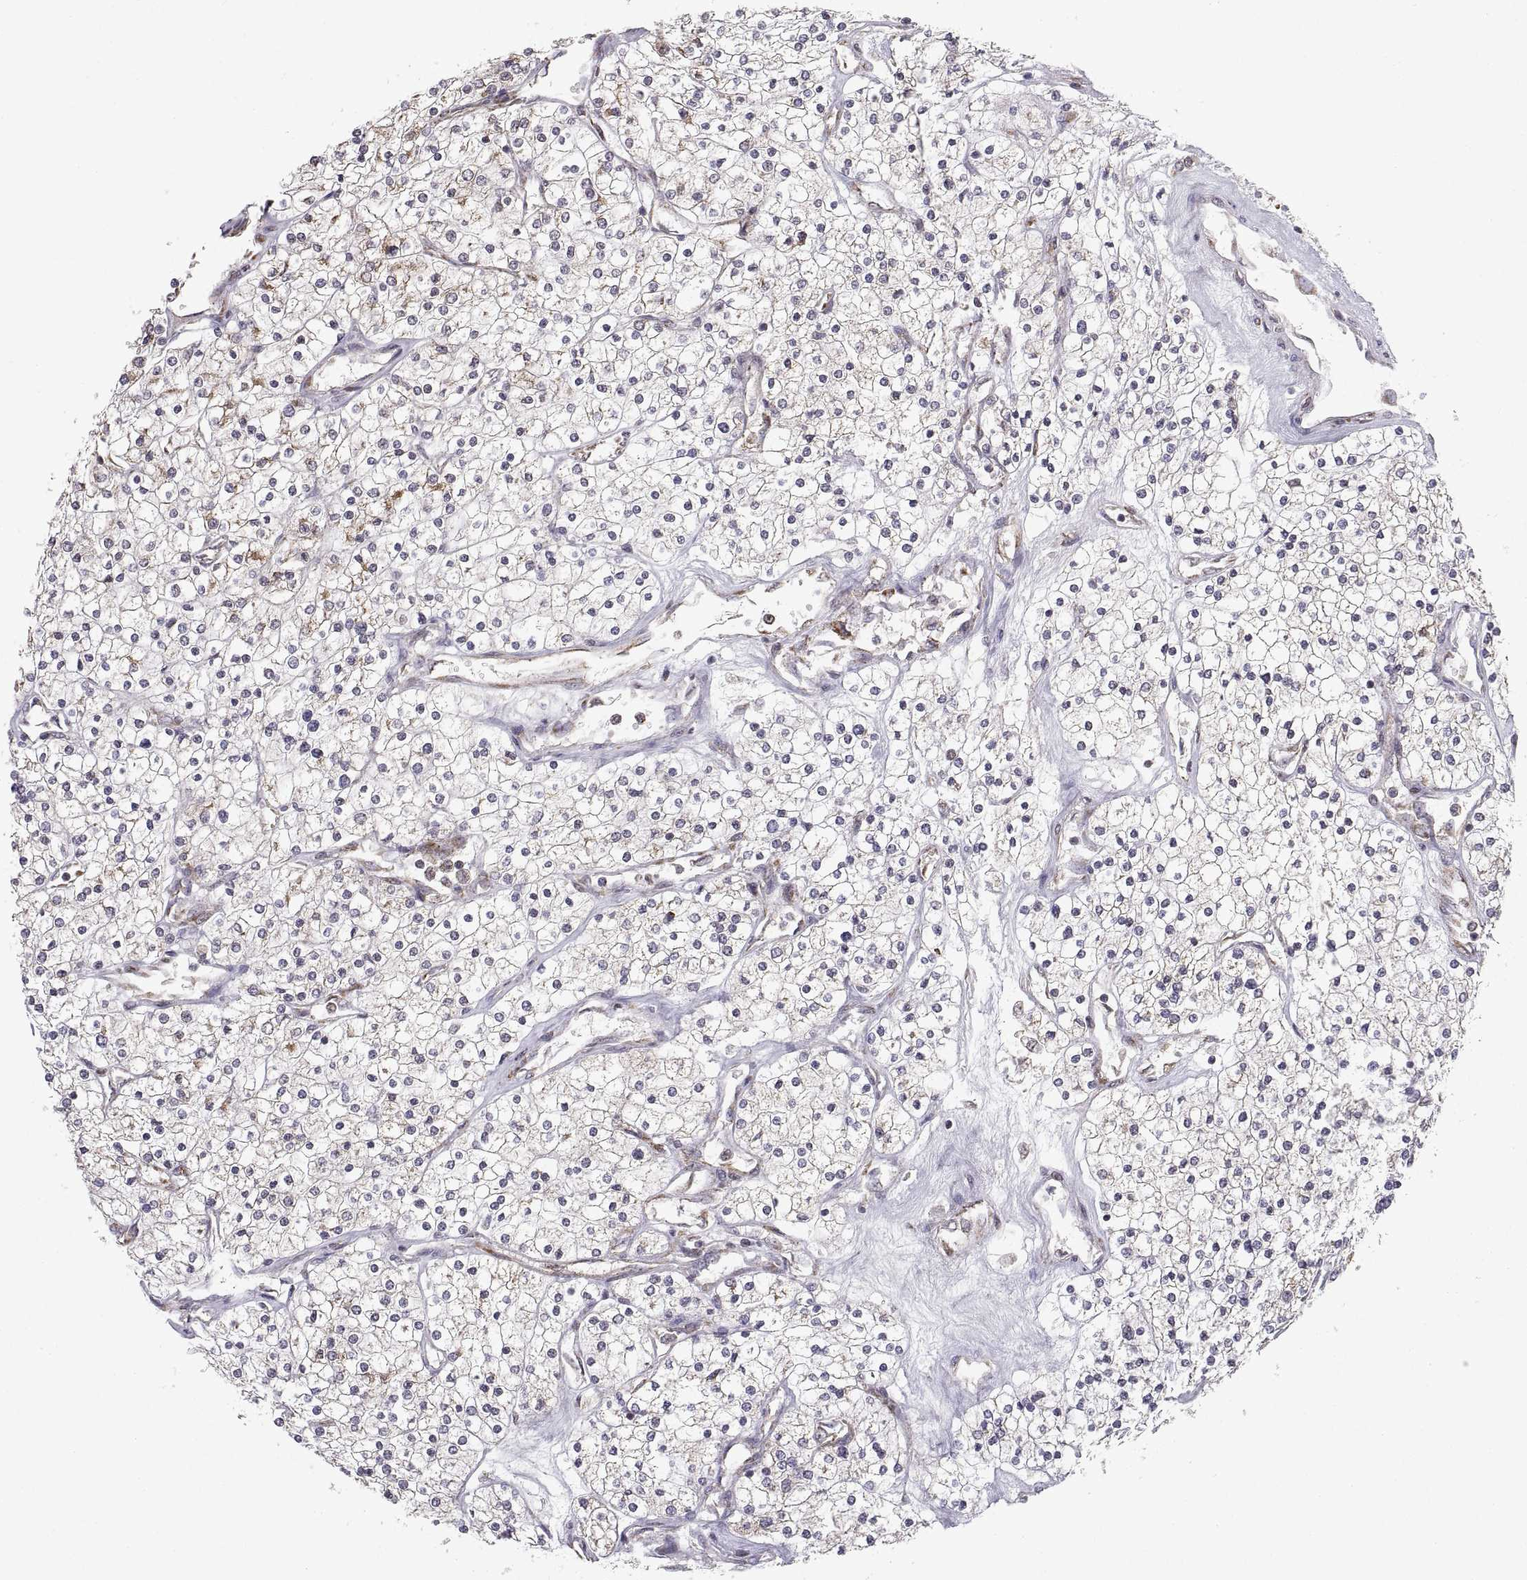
{"staining": {"intensity": "negative", "quantity": "none", "location": "none"}, "tissue": "renal cancer", "cell_type": "Tumor cells", "image_type": "cancer", "snomed": [{"axis": "morphology", "description": "Adenocarcinoma, NOS"}, {"axis": "topography", "description": "Kidney"}], "caption": "The immunohistochemistry (IHC) histopathology image has no significant staining in tumor cells of renal cancer tissue.", "gene": "MANBAL", "patient": {"sex": "male", "age": 80}}